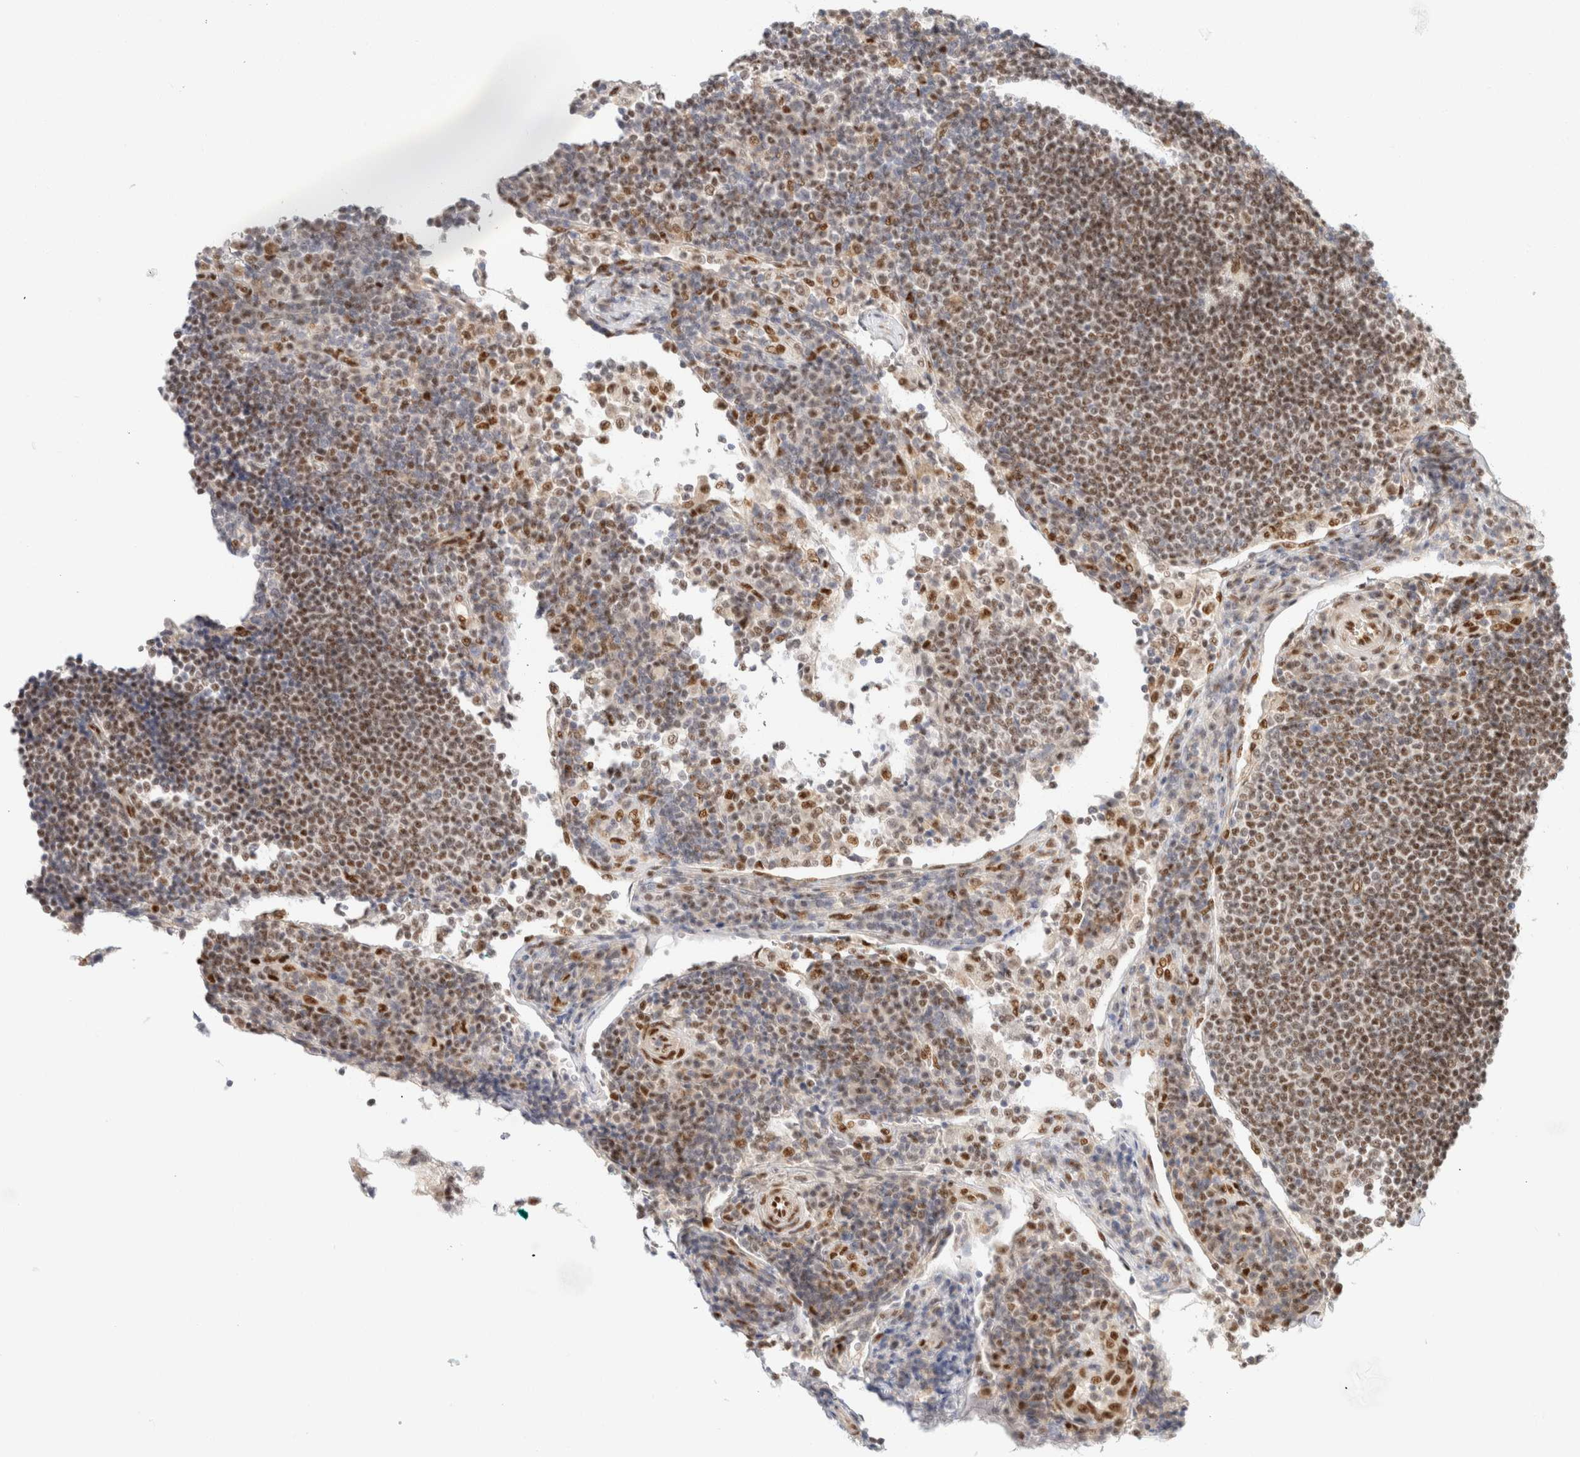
{"staining": {"intensity": "weak", "quantity": "<25%", "location": "nuclear"}, "tissue": "lymph node", "cell_type": "Germinal center cells", "image_type": "normal", "snomed": [{"axis": "morphology", "description": "Normal tissue, NOS"}, {"axis": "topography", "description": "Lymph node"}], "caption": "High power microscopy micrograph of an IHC micrograph of unremarkable lymph node, revealing no significant positivity in germinal center cells.", "gene": "ZNF768", "patient": {"sex": "female", "age": 53}}